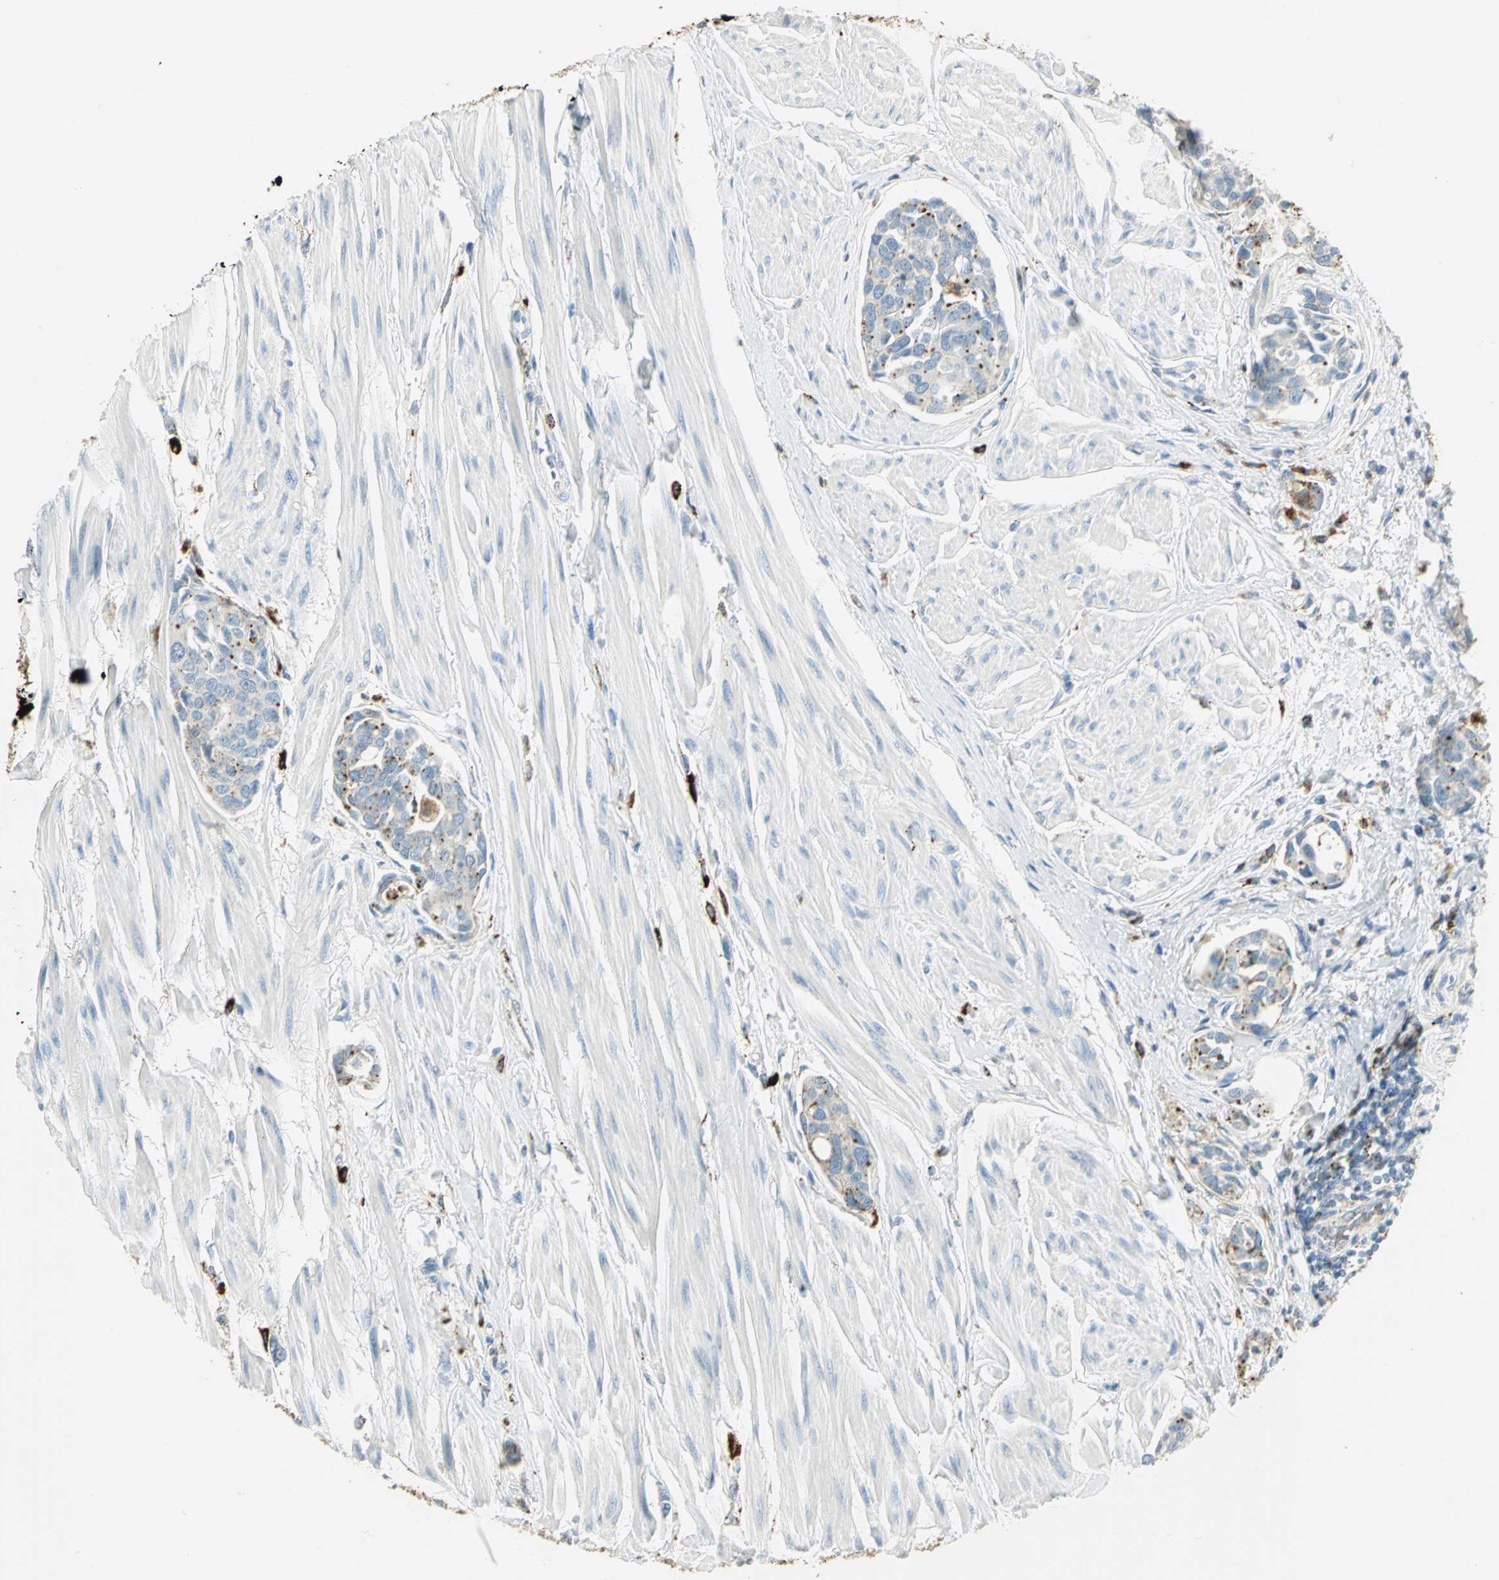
{"staining": {"intensity": "weak", "quantity": "25%-75%", "location": "cytoplasmic/membranous"}, "tissue": "urothelial cancer", "cell_type": "Tumor cells", "image_type": "cancer", "snomed": [{"axis": "morphology", "description": "Urothelial carcinoma, High grade"}, {"axis": "topography", "description": "Urinary bladder"}], "caption": "Protein staining demonstrates weak cytoplasmic/membranous staining in approximately 25%-75% of tumor cells in urothelial cancer.", "gene": "ARSA", "patient": {"sex": "male", "age": 78}}